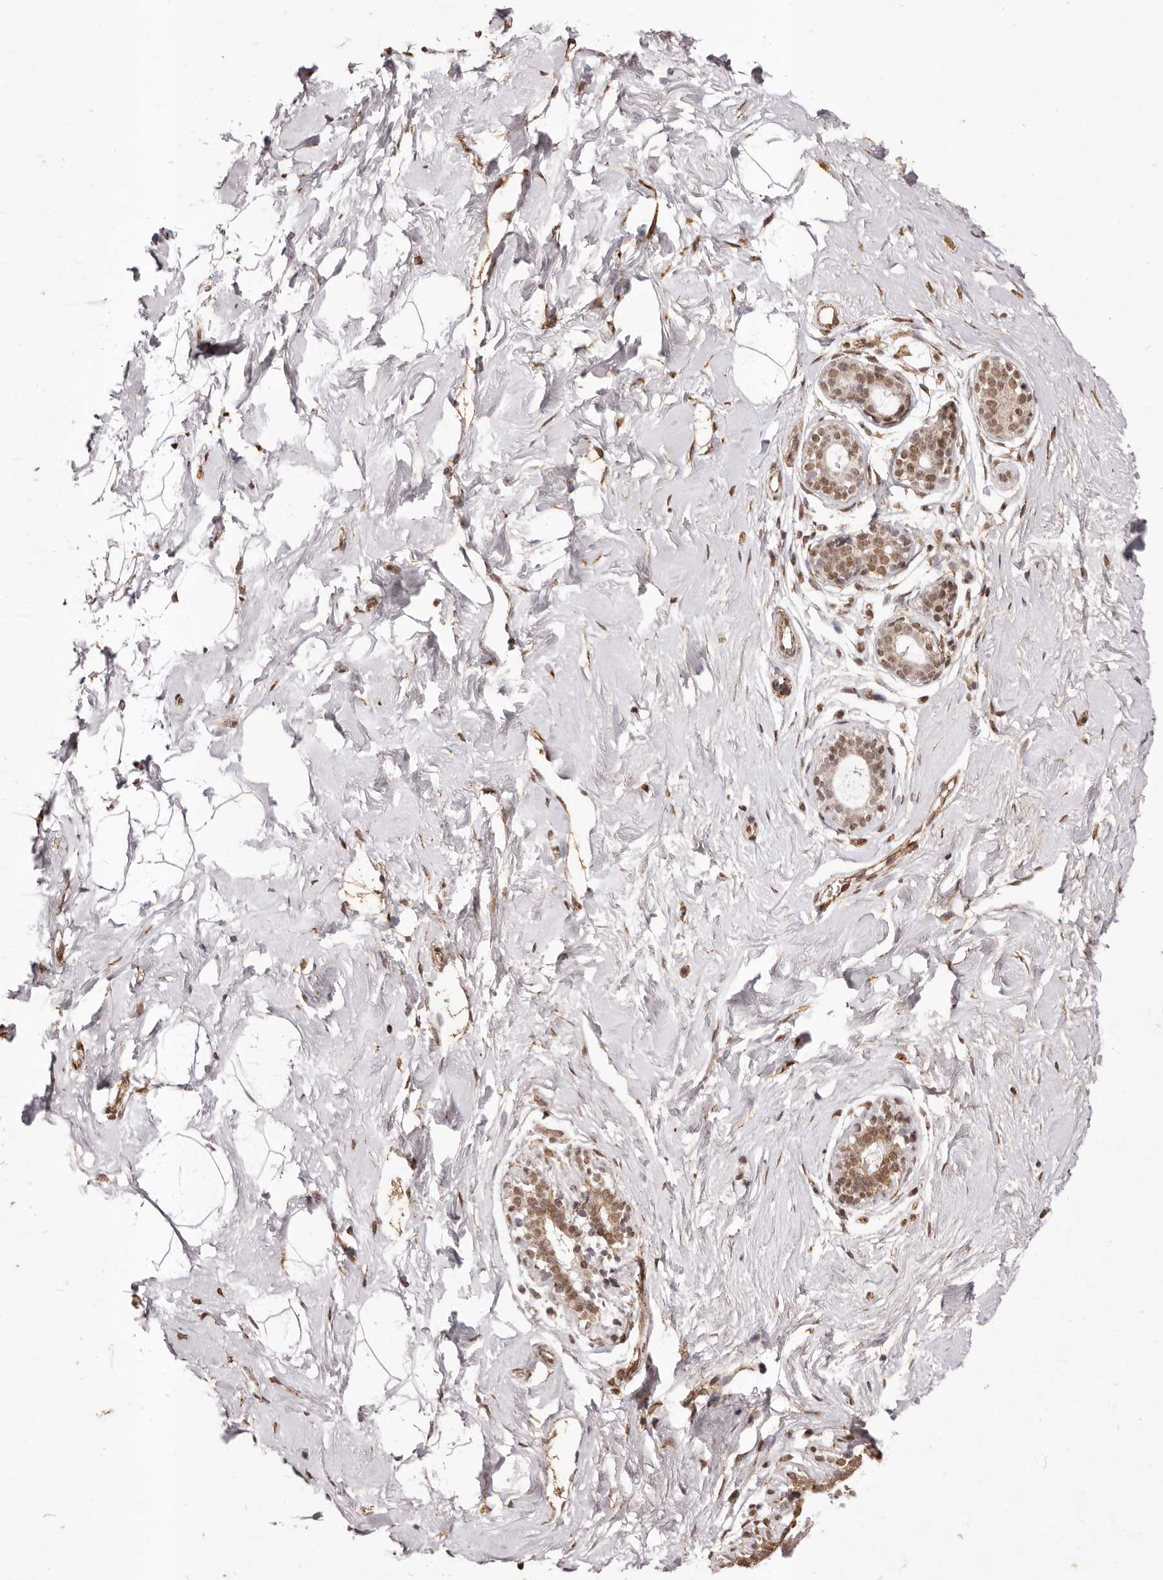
{"staining": {"intensity": "moderate", "quantity": ">75%", "location": "cytoplasmic/membranous,nuclear"}, "tissue": "breast", "cell_type": "Adipocytes", "image_type": "normal", "snomed": [{"axis": "morphology", "description": "Normal tissue, NOS"}, {"axis": "morphology", "description": "Adenoma, NOS"}, {"axis": "topography", "description": "Breast"}], "caption": "Immunohistochemistry histopathology image of benign breast: human breast stained using immunohistochemistry (IHC) reveals medium levels of moderate protein expression localized specifically in the cytoplasmic/membranous,nuclear of adipocytes, appearing as a cytoplasmic/membranous,nuclear brown color.", "gene": "RPS6KA5", "patient": {"sex": "female", "age": 23}}